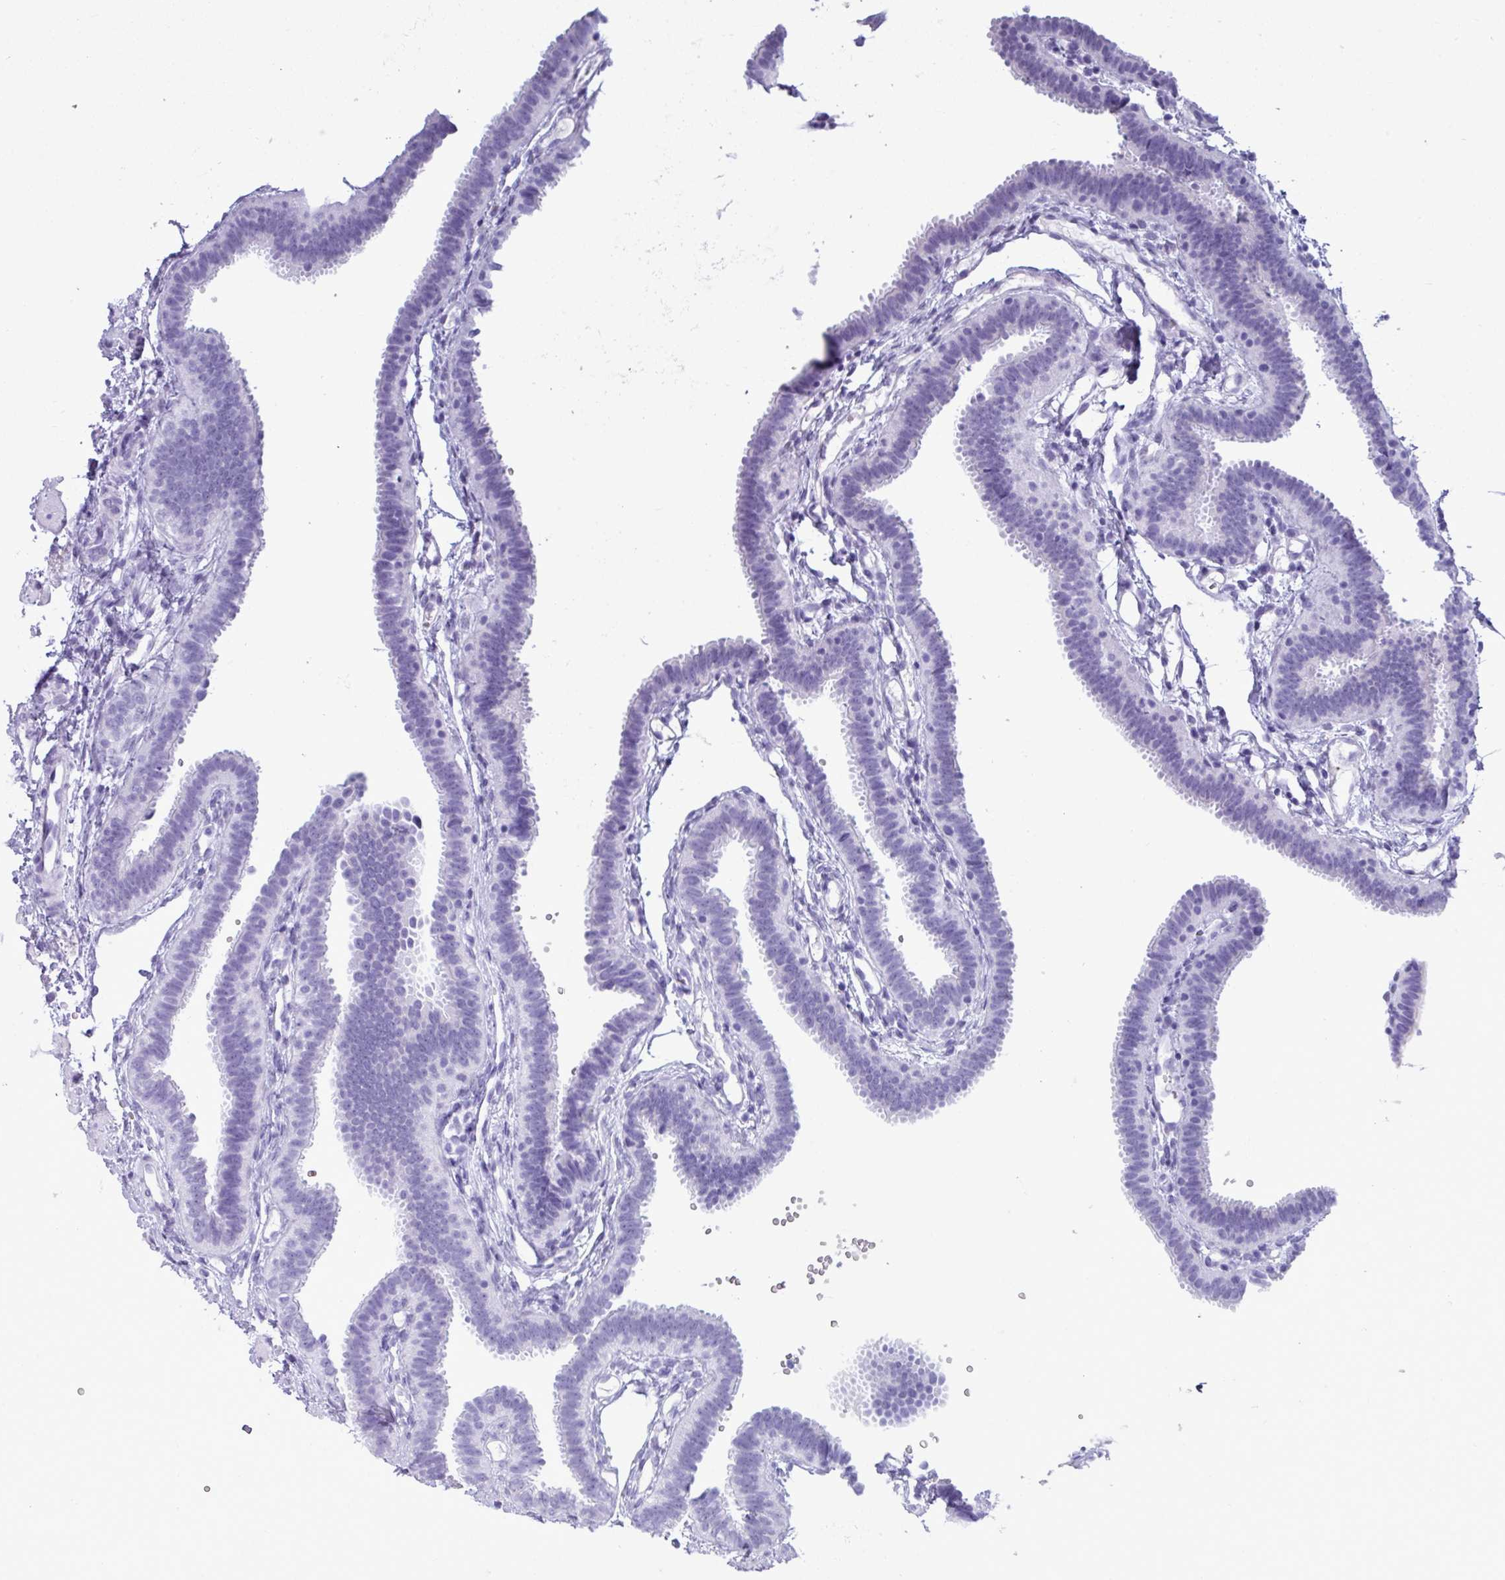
{"staining": {"intensity": "negative", "quantity": "none", "location": "none"}, "tissue": "fallopian tube", "cell_type": "Glandular cells", "image_type": "normal", "snomed": [{"axis": "morphology", "description": "Normal tissue, NOS"}, {"axis": "topography", "description": "Fallopian tube"}], "caption": "An image of fallopian tube stained for a protein demonstrates no brown staining in glandular cells.", "gene": "STIMATE", "patient": {"sex": "female", "age": 37}}